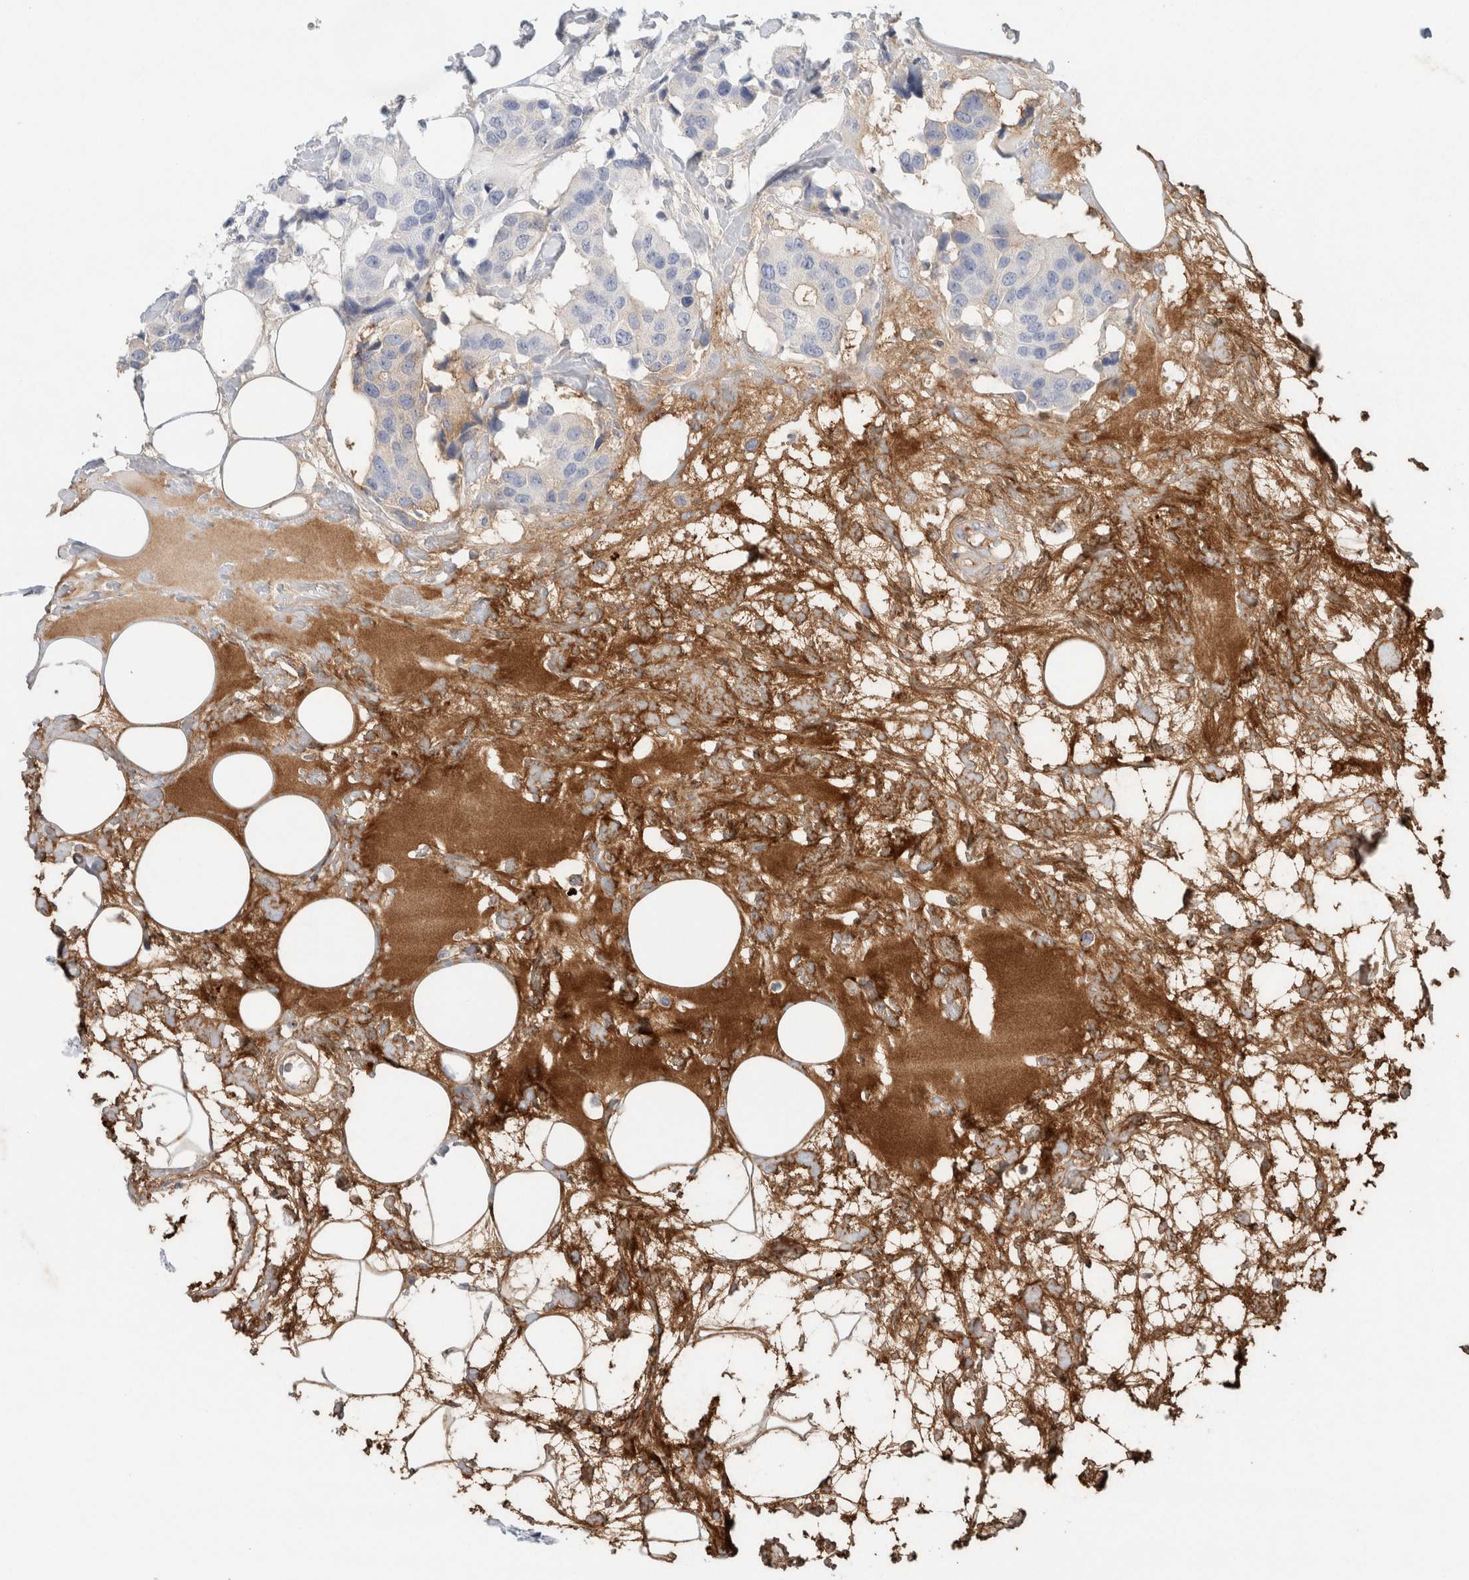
{"staining": {"intensity": "negative", "quantity": "none", "location": "none"}, "tissue": "breast cancer", "cell_type": "Tumor cells", "image_type": "cancer", "snomed": [{"axis": "morphology", "description": "Normal tissue, NOS"}, {"axis": "morphology", "description": "Duct carcinoma"}, {"axis": "topography", "description": "Breast"}], "caption": "High magnification brightfield microscopy of infiltrating ductal carcinoma (breast) stained with DAB (3,3'-diaminobenzidine) (brown) and counterstained with hematoxylin (blue): tumor cells show no significant expression.", "gene": "IL6", "patient": {"sex": "female", "age": 39}}